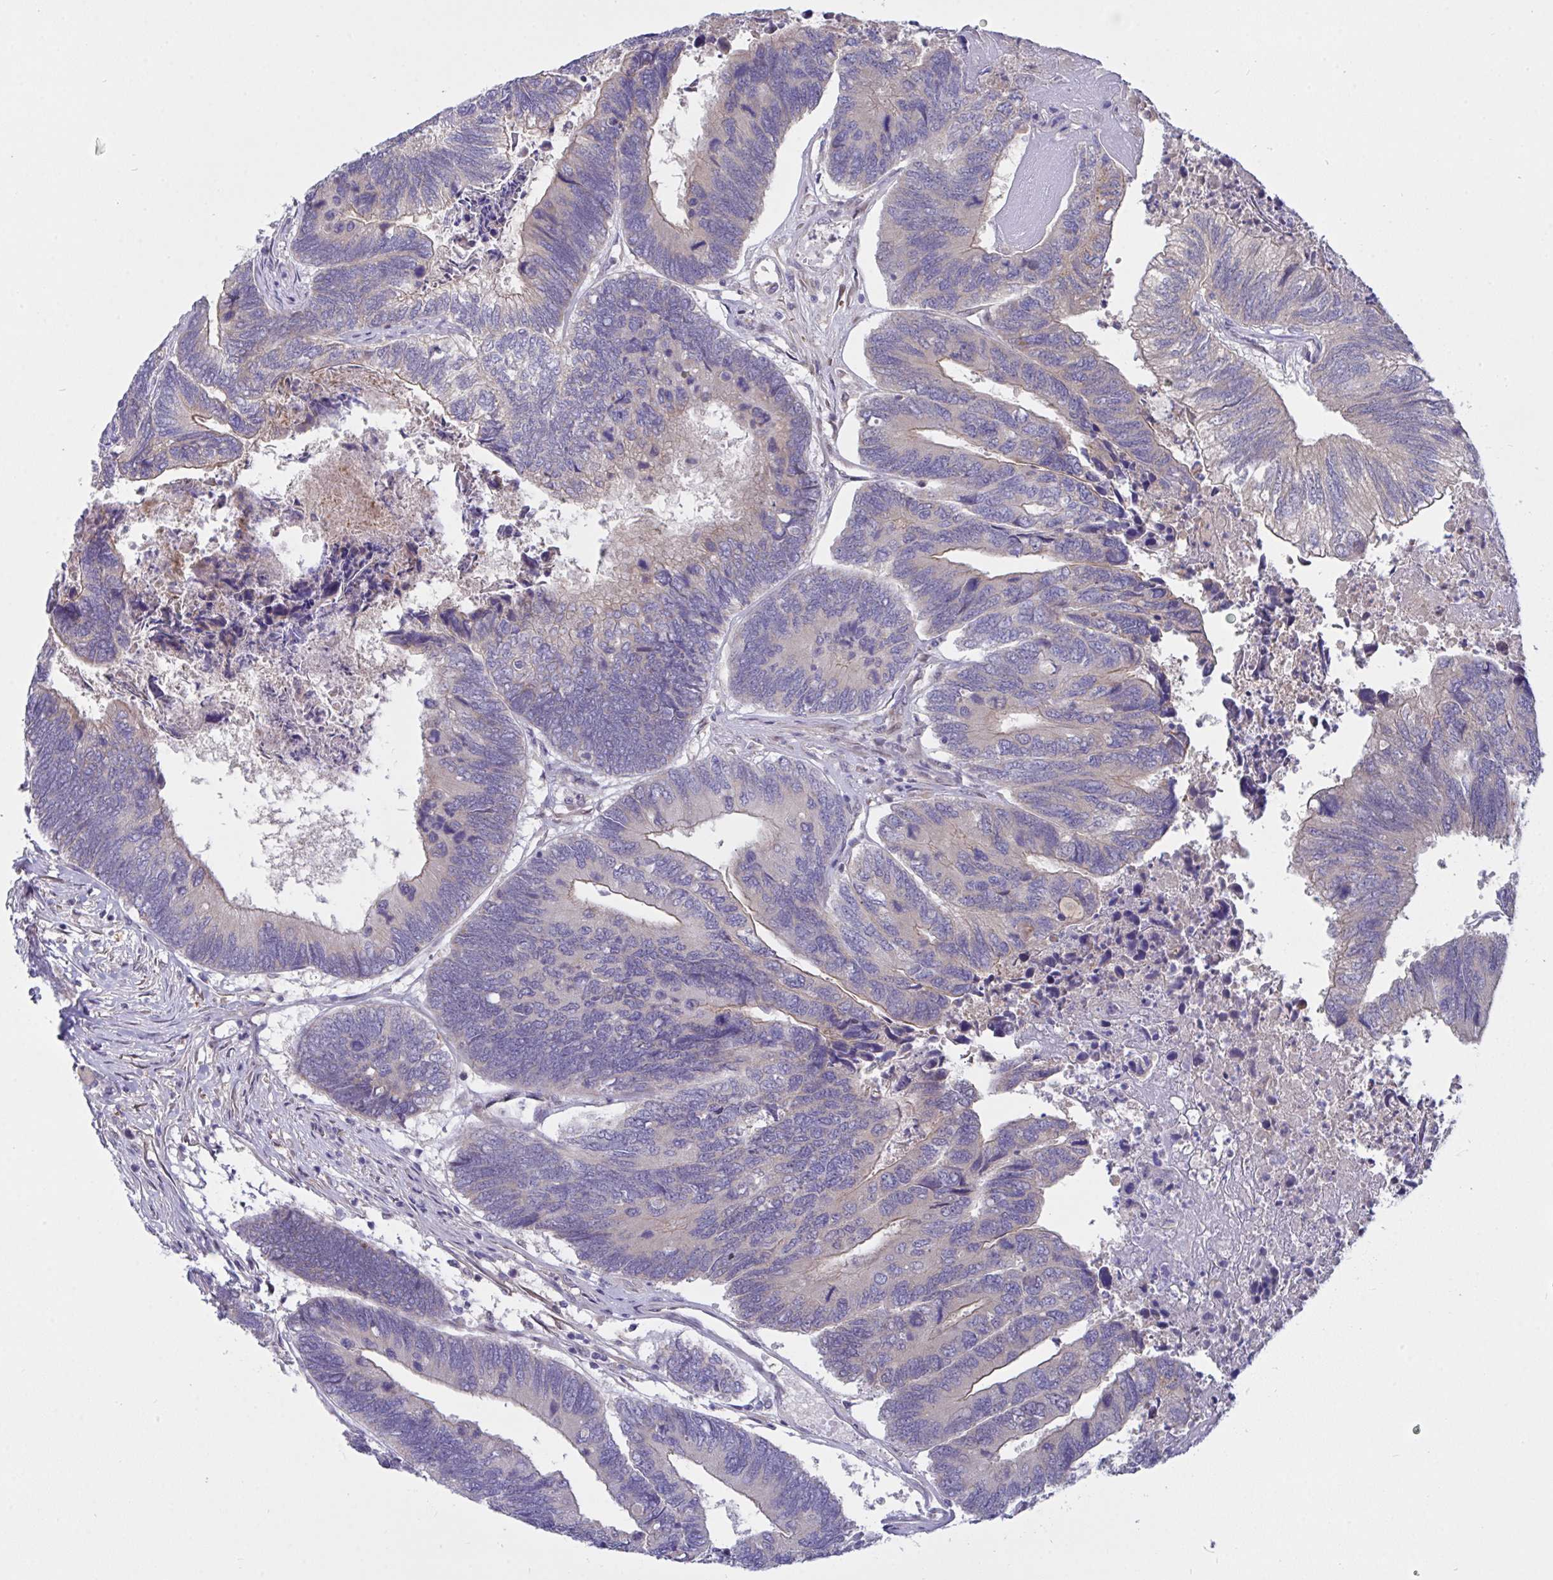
{"staining": {"intensity": "weak", "quantity": "<25%", "location": "cytoplasmic/membranous"}, "tissue": "colorectal cancer", "cell_type": "Tumor cells", "image_type": "cancer", "snomed": [{"axis": "morphology", "description": "Adenocarcinoma, NOS"}, {"axis": "topography", "description": "Colon"}], "caption": "Protein analysis of adenocarcinoma (colorectal) displays no significant staining in tumor cells.", "gene": "L3HYPDH", "patient": {"sex": "female", "age": 67}}